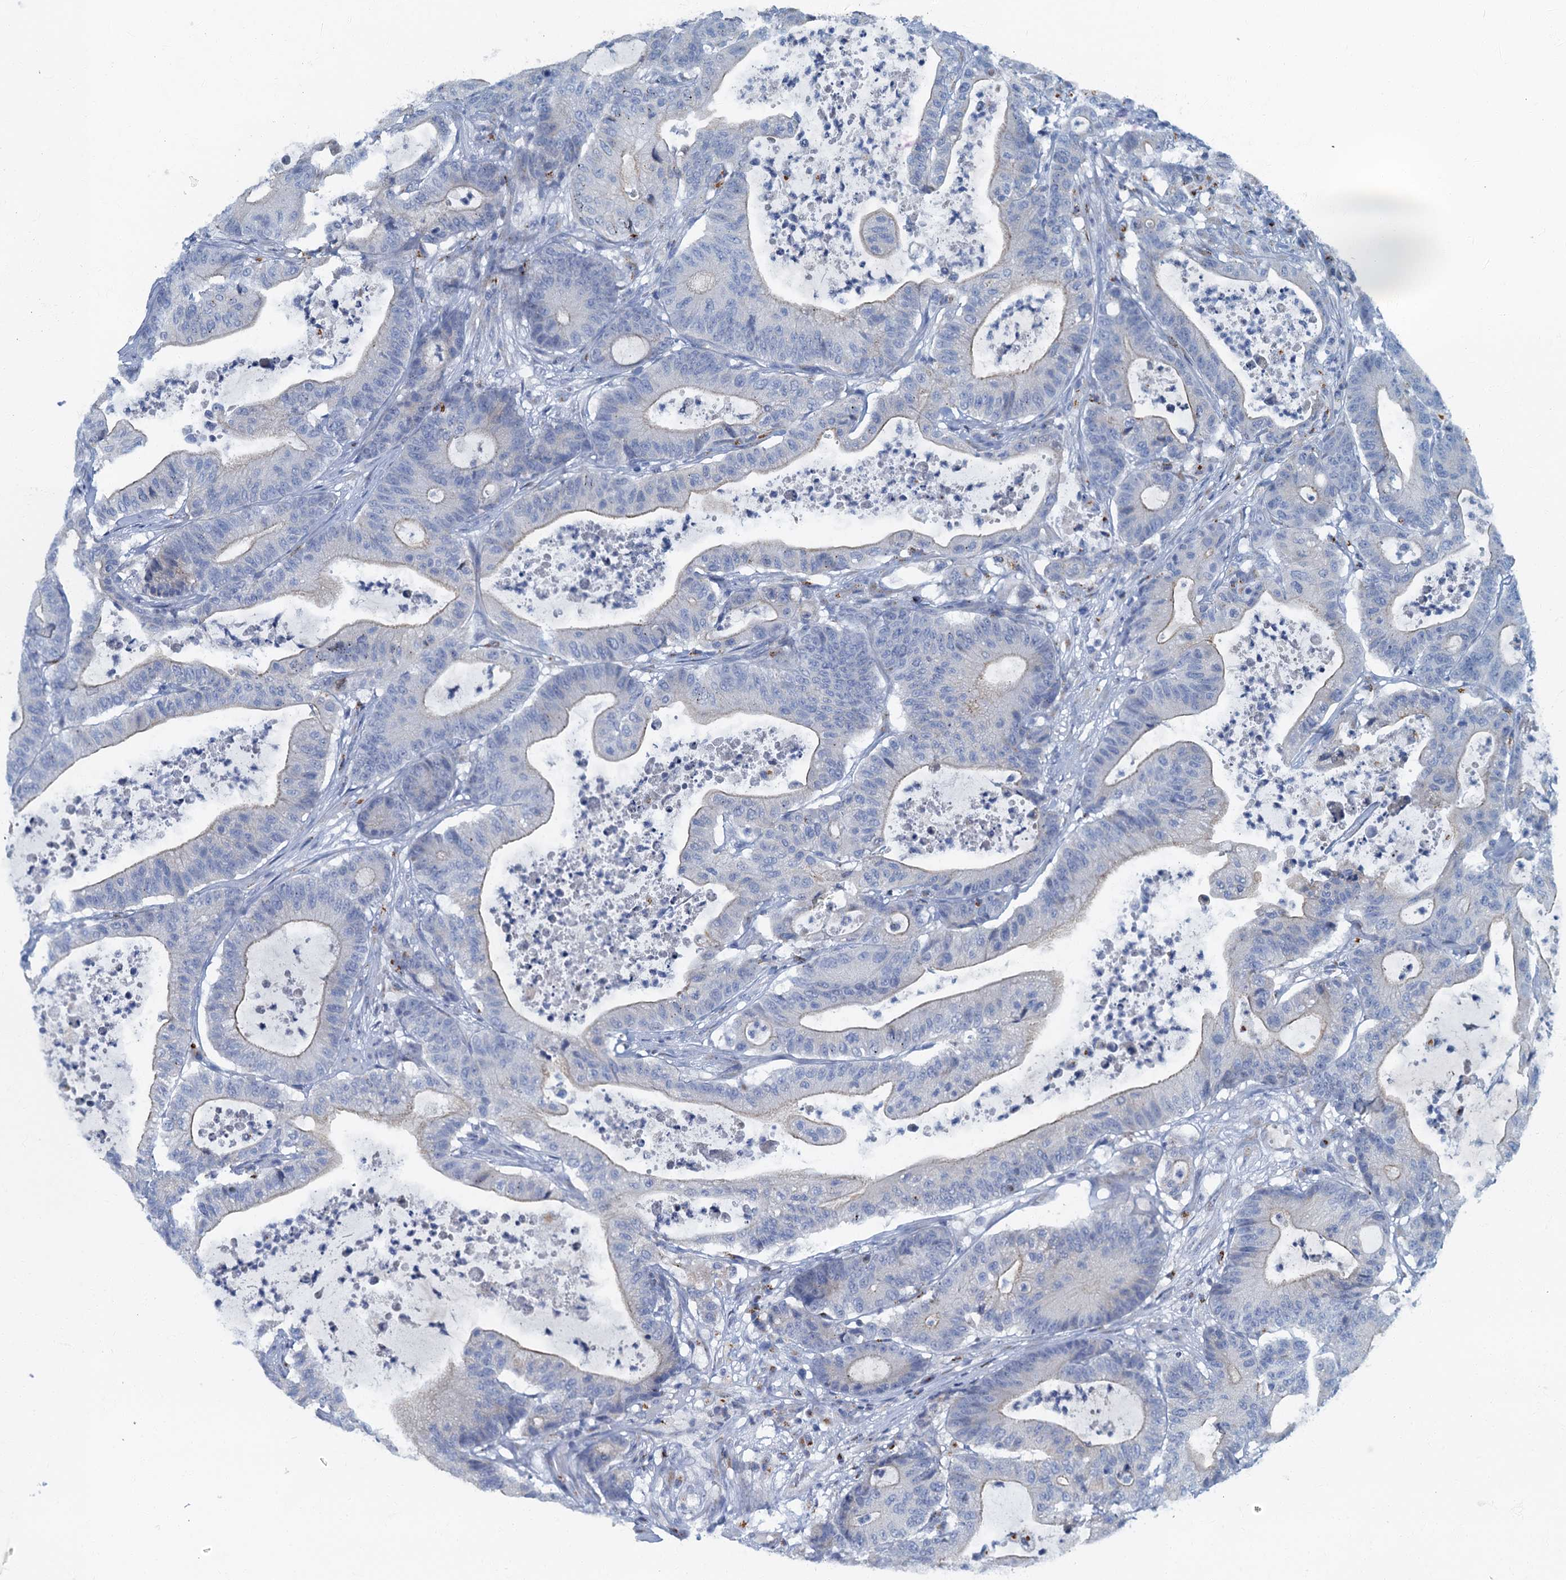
{"staining": {"intensity": "negative", "quantity": "none", "location": "none"}, "tissue": "colorectal cancer", "cell_type": "Tumor cells", "image_type": "cancer", "snomed": [{"axis": "morphology", "description": "Adenocarcinoma, NOS"}, {"axis": "topography", "description": "Colon"}], "caption": "This histopathology image is of adenocarcinoma (colorectal) stained with immunohistochemistry to label a protein in brown with the nuclei are counter-stained blue. There is no expression in tumor cells.", "gene": "LYPD3", "patient": {"sex": "female", "age": 84}}